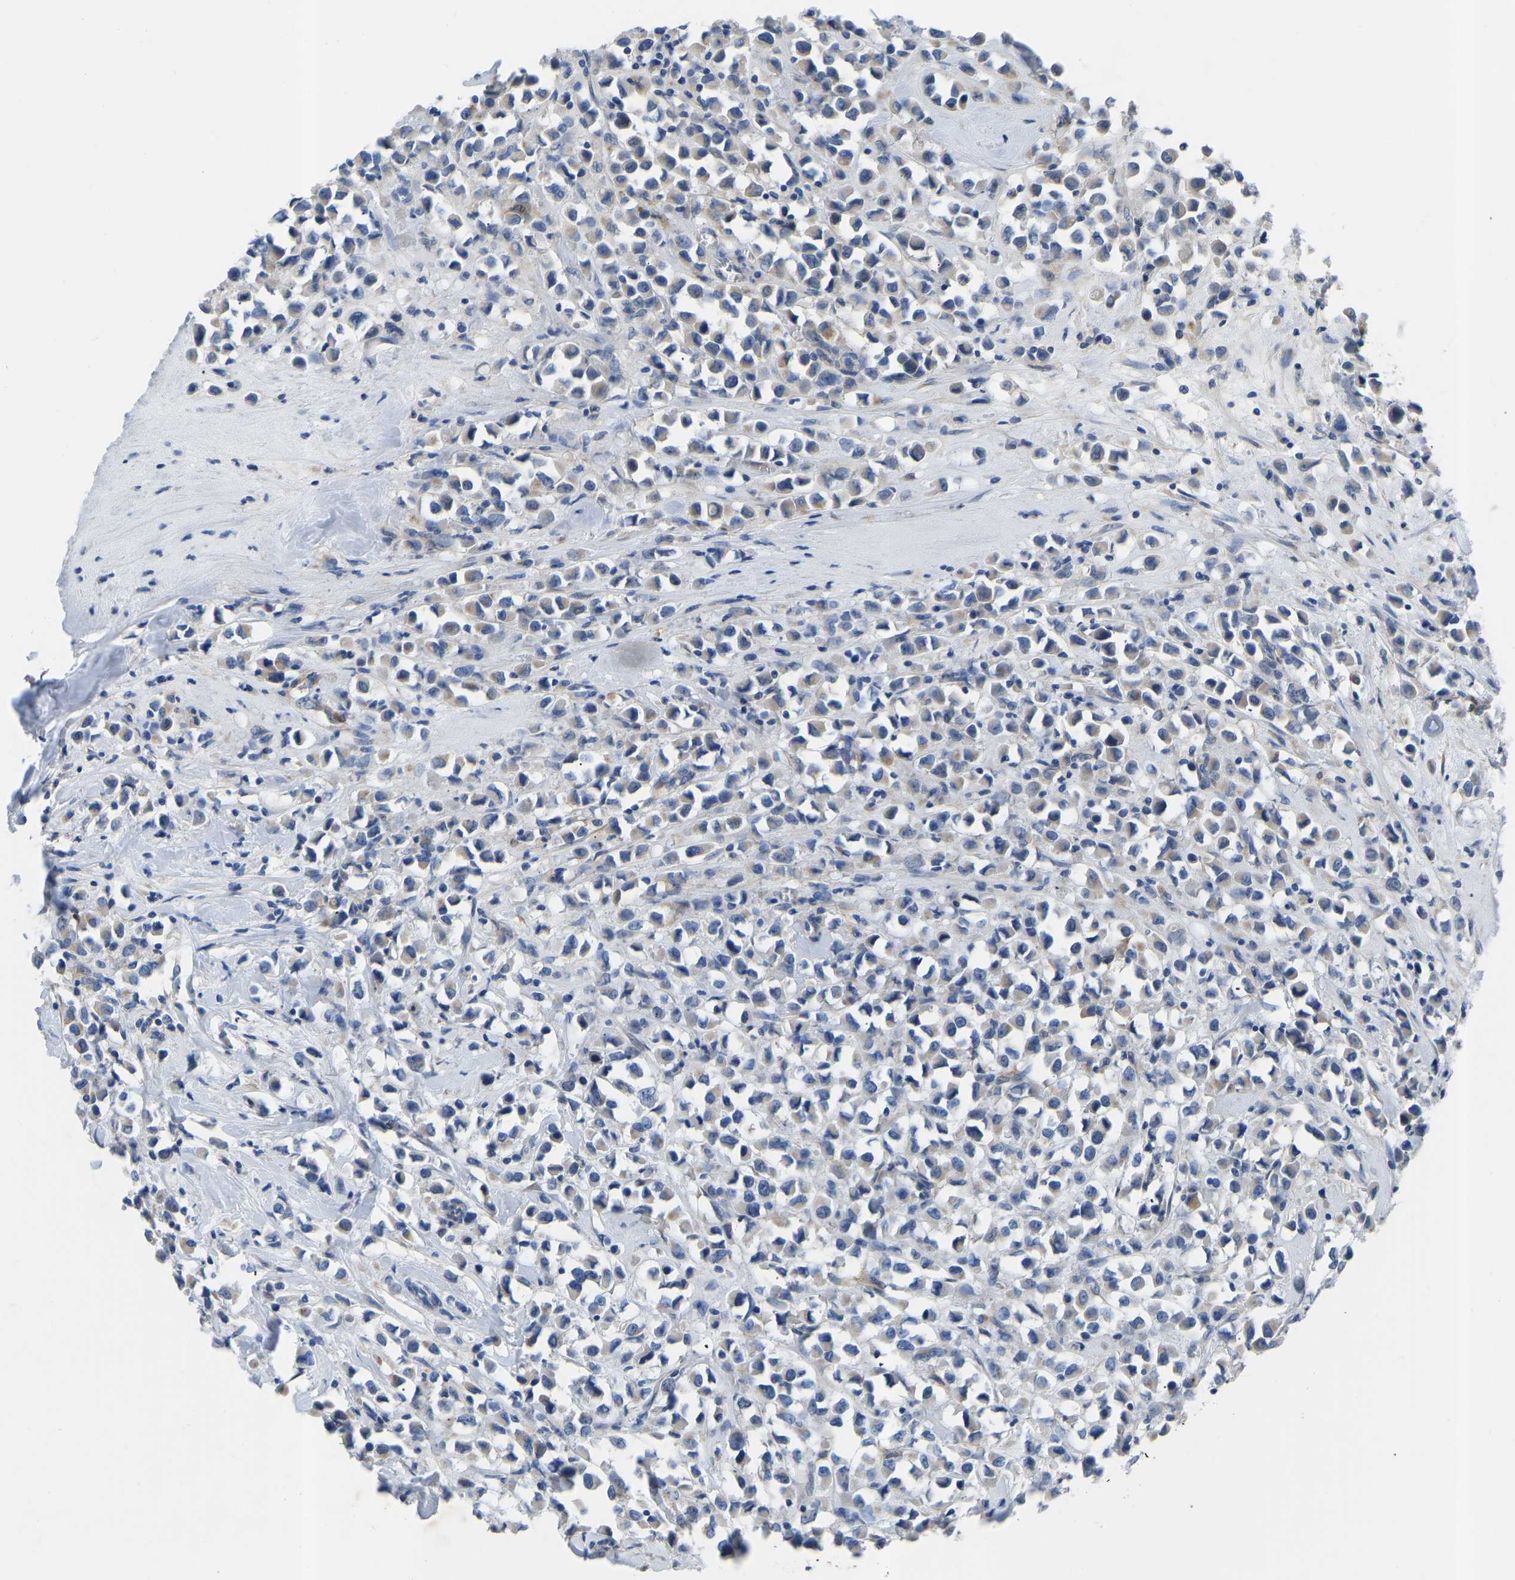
{"staining": {"intensity": "weak", "quantity": "<25%", "location": "cytoplasmic/membranous"}, "tissue": "breast cancer", "cell_type": "Tumor cells", "image_type": "cancer", "snomed": [{"axis": "morphology", "description": "Duct carcinoma"}, {"axis": "topography", "description": "Breast"}], "caption": "Photomicrograph shows no significant protein expression in tumor cells of intraductal carcinoma (breast).", "gene": "RBP1", "patient": {"sex": "female", "age": 61}}